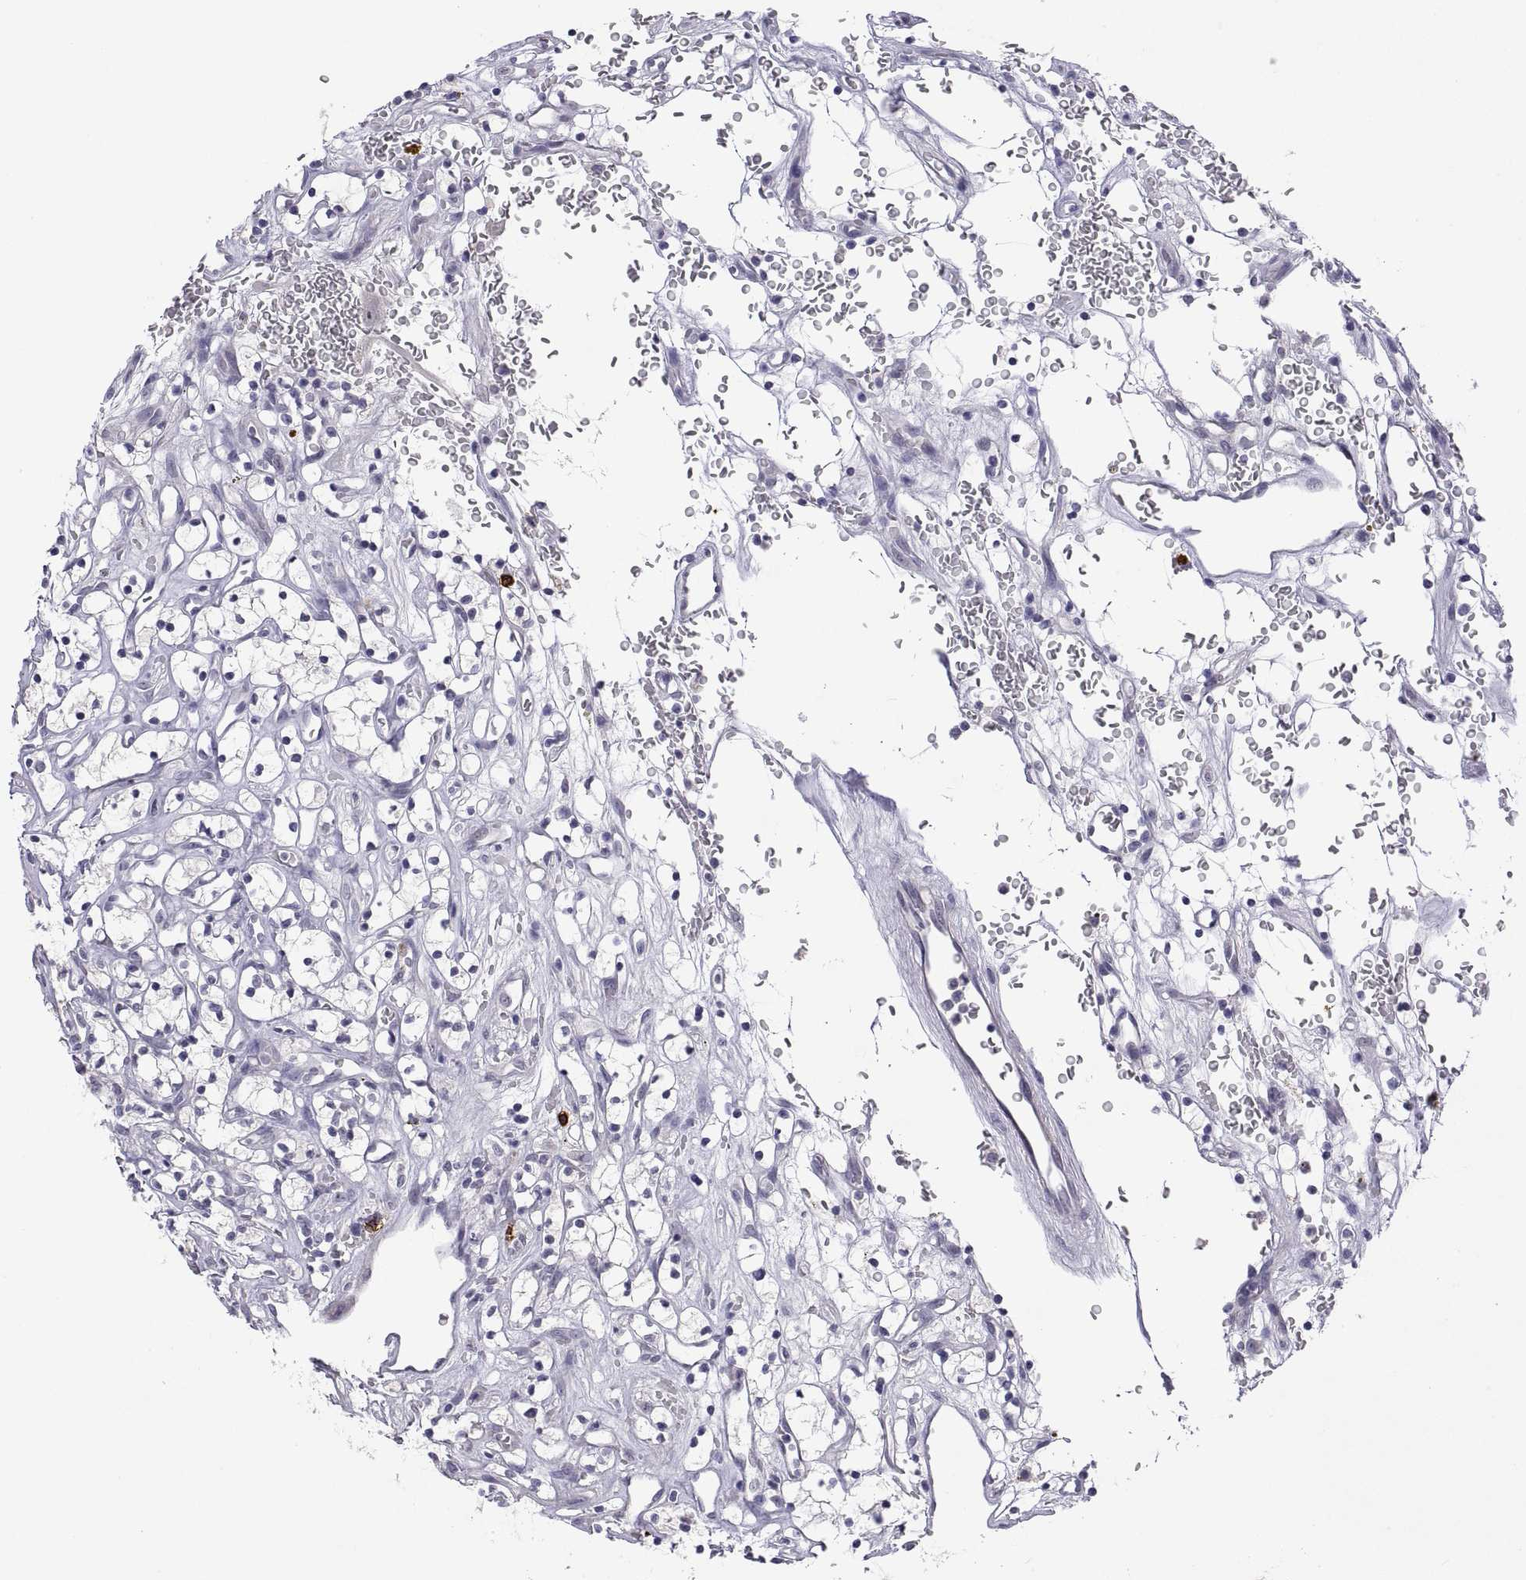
{"staining": {"intensity": "negative", "quantity": "none", "location": "none"}, "tissue": "renal cancer", "cell_type": "Tumor cells", "image_type": "cancer", "snomed": [{"axis": "morphology", "description": "Adenocarcinoma, NOS"}, {"axis": "topography", "description": "Kidney"}], "caption": "A high-resolution histopathology image shows IHC staining of adenocarcinoma (renal), which exhibits no significant positivity in tumor cells.", "gene": "MS4A1", "patient": {"sex": "female", "age": 64}}